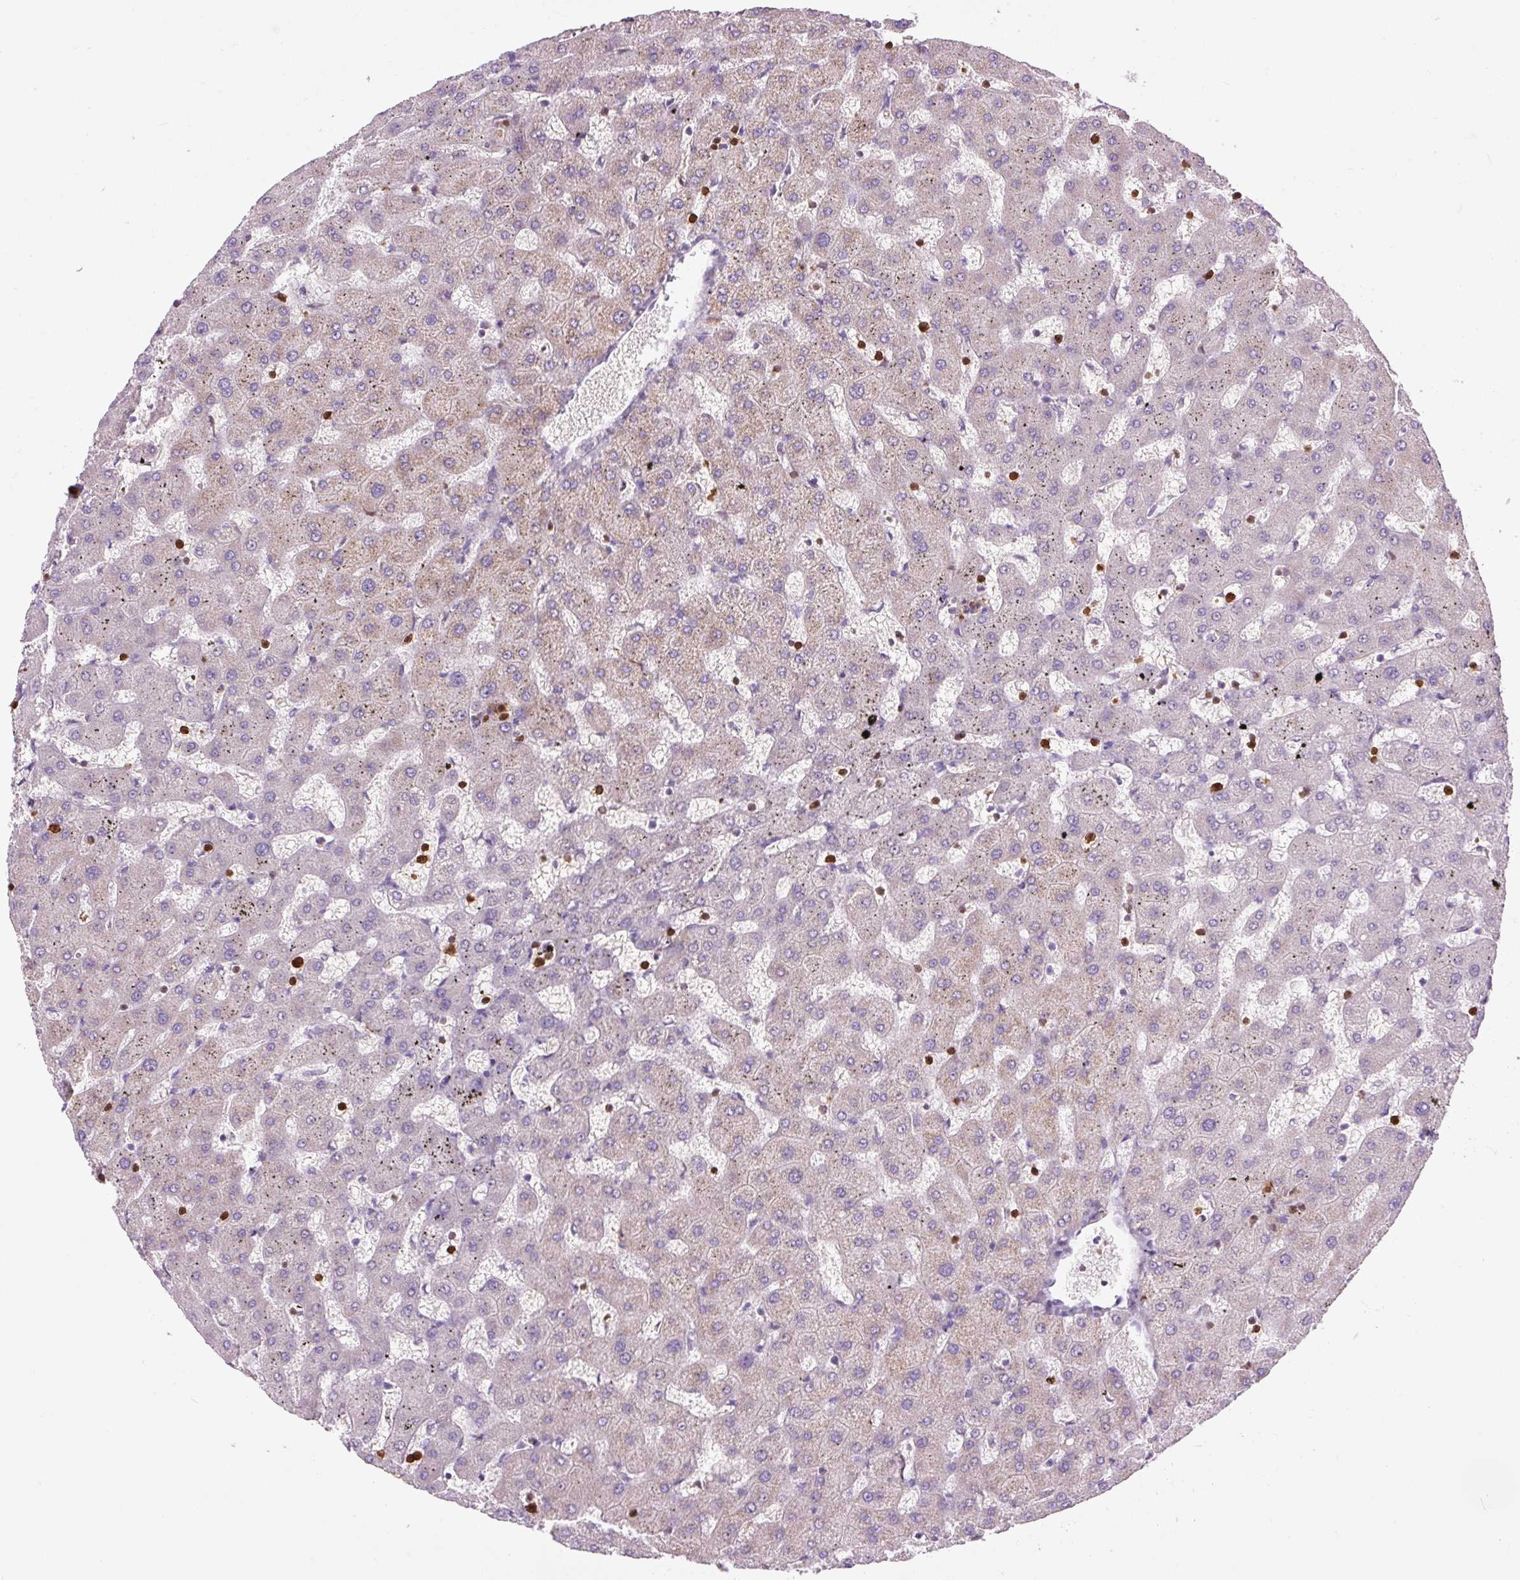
{"staining": {"intensity": "negative", "quantity": "none", "location": "none"}, "tissue": "liver", "cell_type": "Cholangiocytes", "image_type": "normal", "snomed": [{"axis": "morphology", "description": "Normal tissue, NOS"}, {"axis": "topography", "description": "Liver"}], "caption": "Photomicrograph shows no significant protein expression in cholangiocytes of normal liver. (DAB IHC, high magnification).", "gene": "S100A4", "patient": {"sex": "female", "age": 63}}